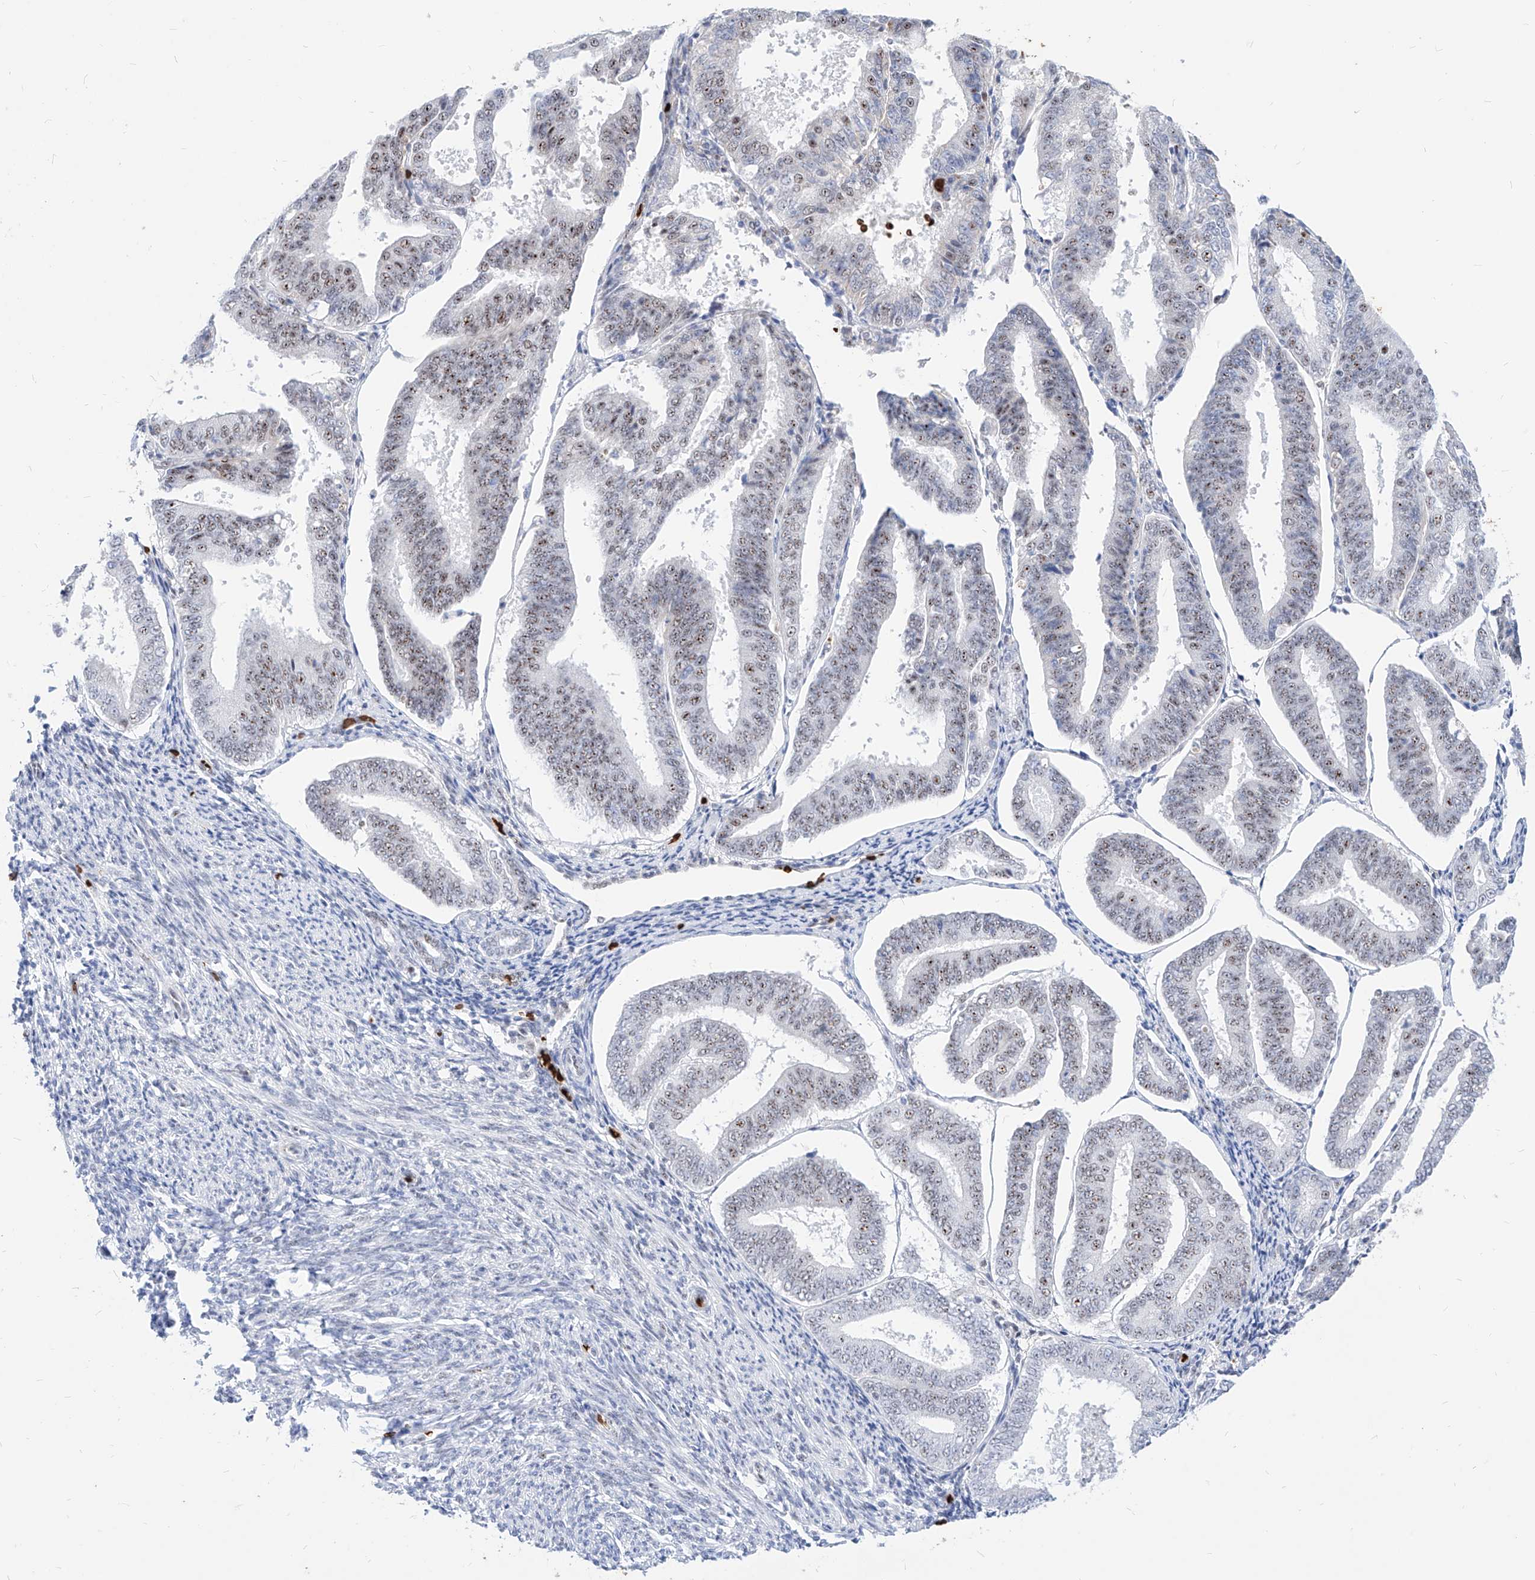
{"staining": {"intensity": "weak", "quantity": ">75%", "location": "nuclear"}, "tissue": "endometrial cancer", "cell_type": "Tumor cells", "image_type": "cancer", "snomed": [{"axis": "morphology", "description": "Adenocarcinoma, NOS"}, {"axis": "topography", "description": "Endometrium"}], "caption": "A low amount of weak nuclear expression is present in about >75% of tumor cells in endometrial adenocarcinoma tissue.", "gene": "ZFP42", "patient": {"sex": "female", "age": 63}}